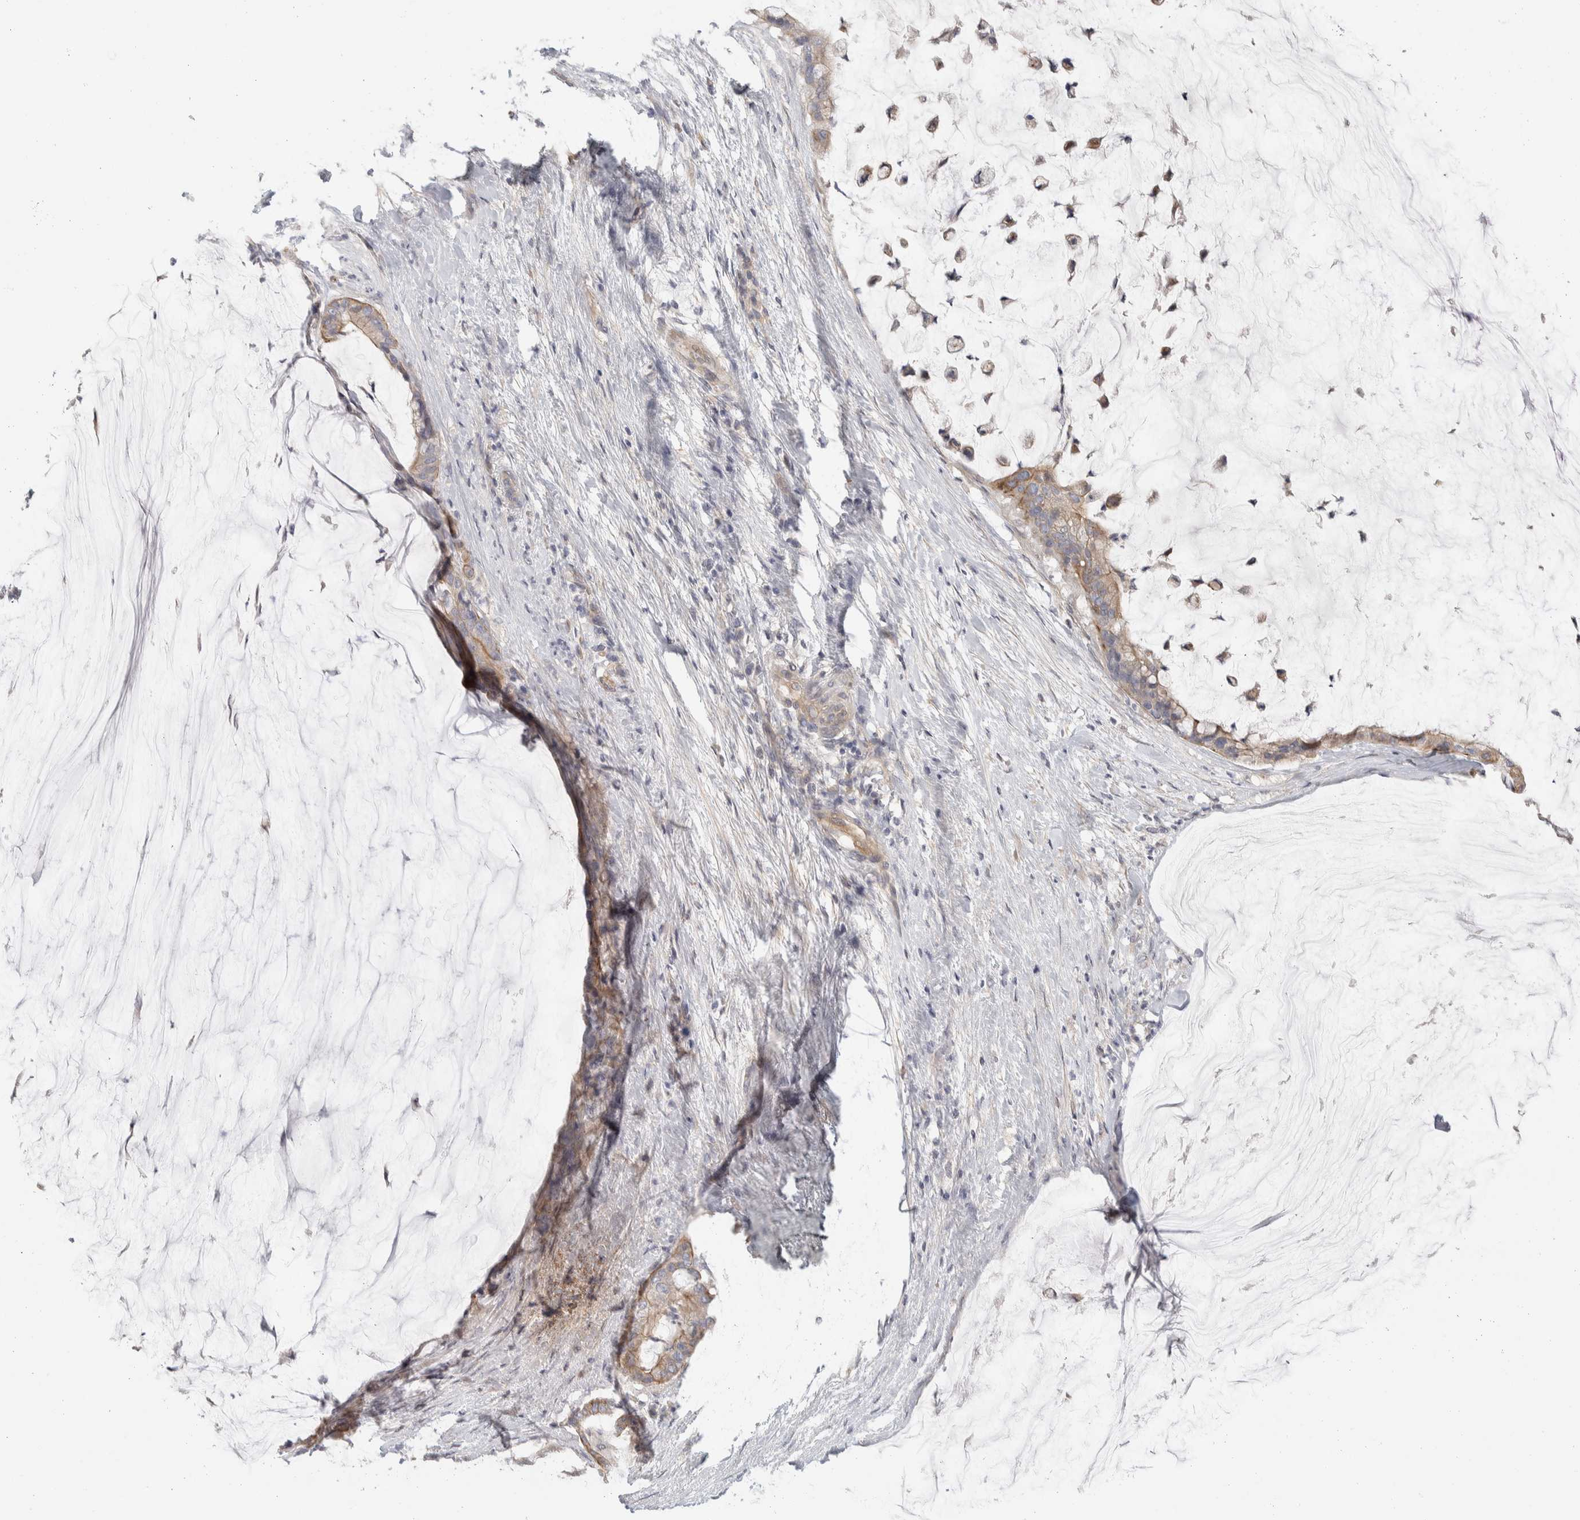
{"staining": {"intensity": "weak", "quantity": ">75%", "location": "cytoplasmic/membranous"}, "tissue": "pancreatic cancer", "cell_type": "Tumor cells", "image_type": "cancer", "snomed": [{"axis": "morphology", "description": "Adenocarcinoma, NOS"}, {"axis": "topography", "description": "Pancreas"}], "caption": "The image demonstrates immunohistochemical staining of pancreatic adenocarcinoma. There is weak cytoplasmic/membranous expression is identified in approximately >75% of tumor cells.", "gene": "DCXR", "patient": {"sex": "male", "age": 41}}